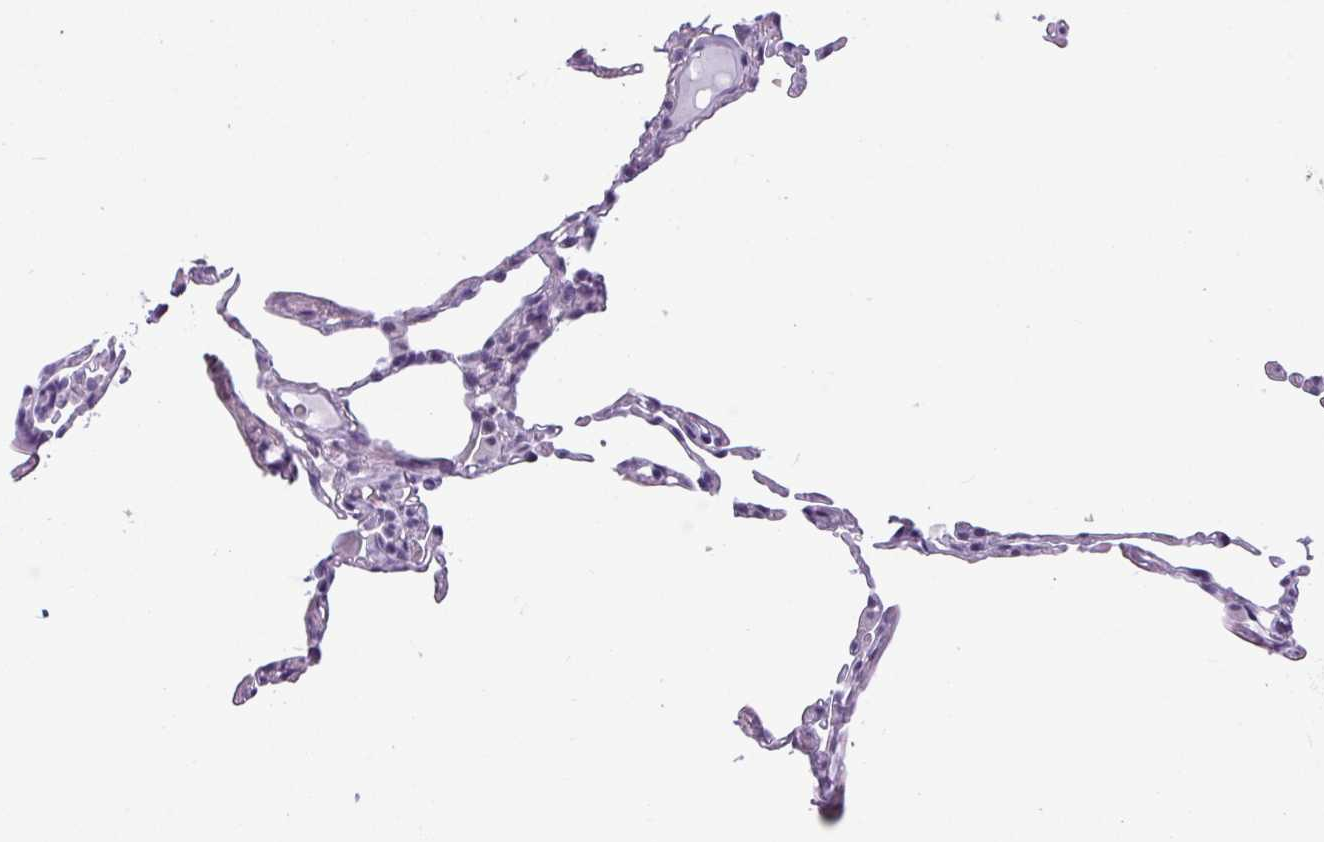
{"staining": {"intensity": "negative", "quantity": "none", "location": "none"}, "tissue": "lung", "cell_type": "Alveolar cells", "image_type": "normal", "snomed": [{"axis": "morphology", "description": "Normal tissue, NOS"}, {"axis": "topography", "description": "Lung"}], "caption": "DAB immunohistochemical staining of unremarkable human lung displays no significant expression in alveolar cells.", "gene": "SRGAP1", "patient": {"sex": "female", "age": 57}}